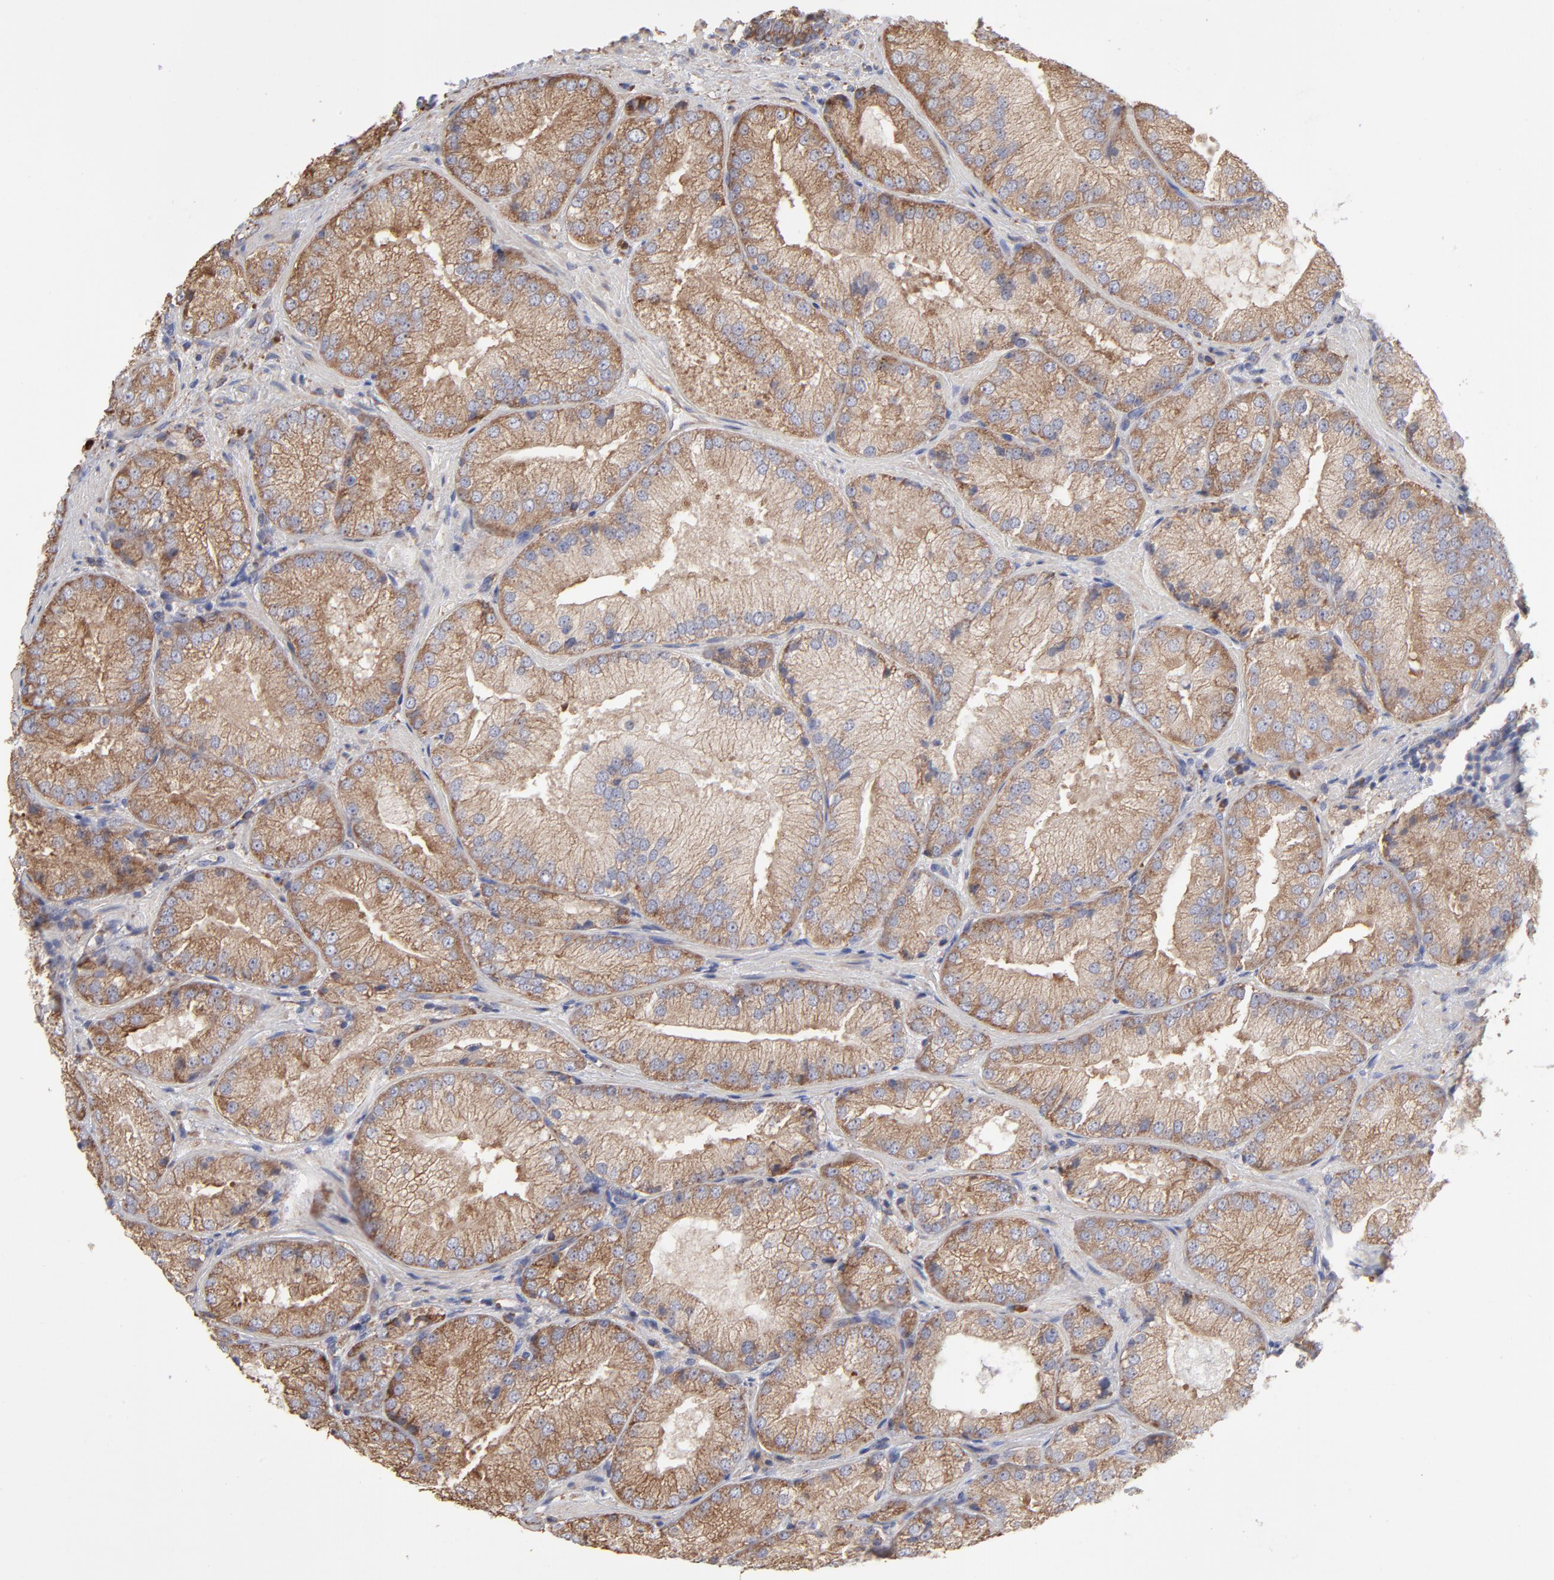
{"staining": {"intensity": "moderate", "quantity": ">75%", "location": "cytoplasmic/membranous"}, "tissue": "prostate cancer", "cell_type": "Tumor cells", "image_type": "cancer", "snomed": [{"axis": "morphology", "description": "Adenocarcinoma, Low grade"}, {"axis": "topography", "description": "Prostate"}], "caption": "Immunohistochemistry of human prostate cancer (low-grade adenocarcinoma) reveals medium levels of moderate cytoplasmic/membranous expression in approximately >75% of tumor cells. (DAB (3,3'-diaminobenzidine) IHC with brightfield microscopy, high magnification).", "gene": "RPL3", "patient": {"sex": "male", "age": 60}}